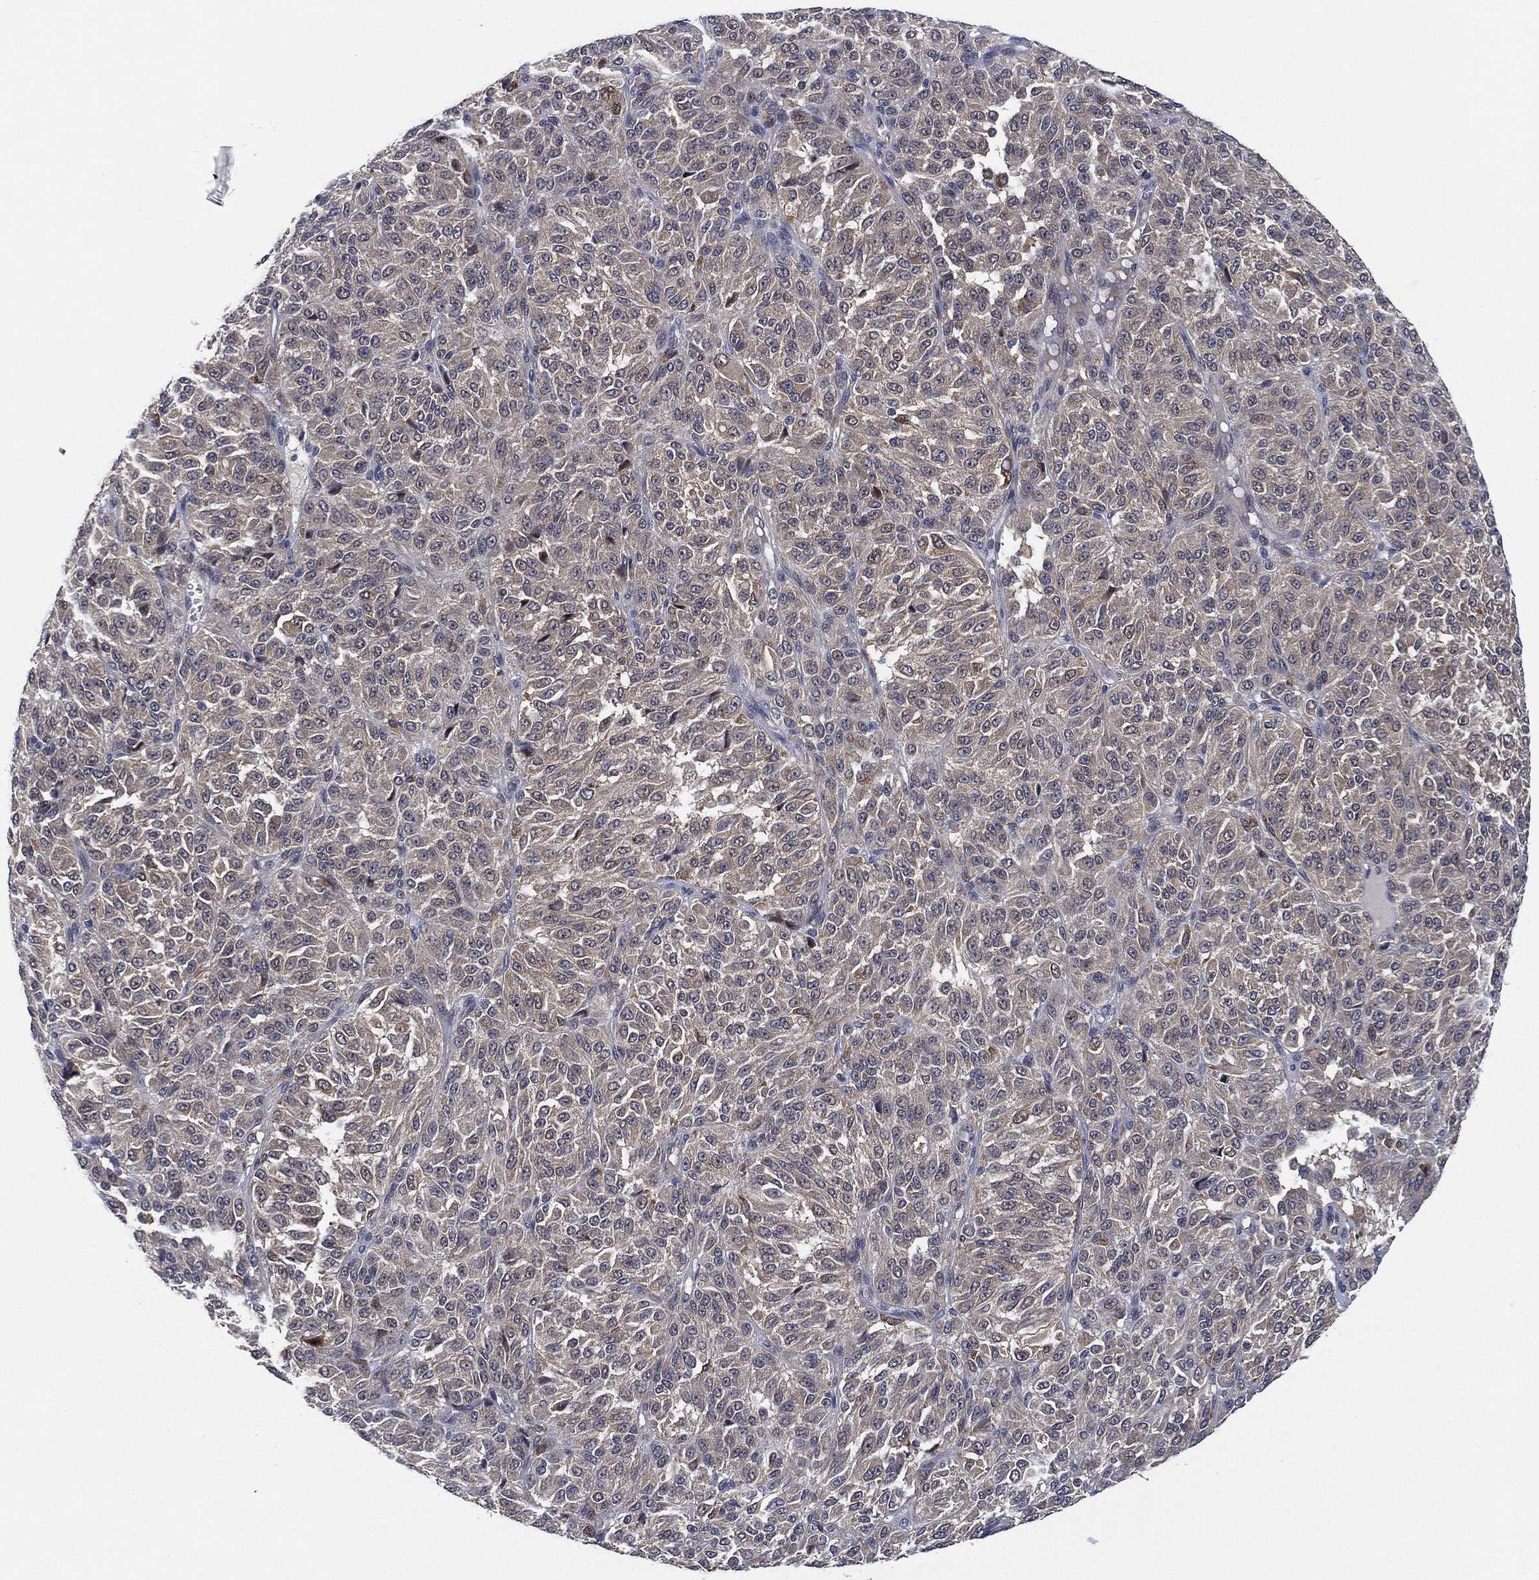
{"staining": {"intensity": "negative", "quantity": "none", "location": "none"}, "tissue": "melanoma", "cell_type": "Tumor cells", "image_type": "cancer", "snomed": [{"axis": "morphology", "description": "Malignant melanoma, Metastatic site"}, {"axis": "topography", "description": "Brain"}], "caption": "Malignant melanoma (metastatic site) was stained to show a protein in brown. There is no significant staining in tumor cells. (Stains: DAB (3,3'-diaminobenzidine) immunohistochemistry with hematoxylin counter stain, Microscopy: brightfield microscopy at high magnification).", "gene": "FES", "patient": {"sex": "female", "age": 56}}